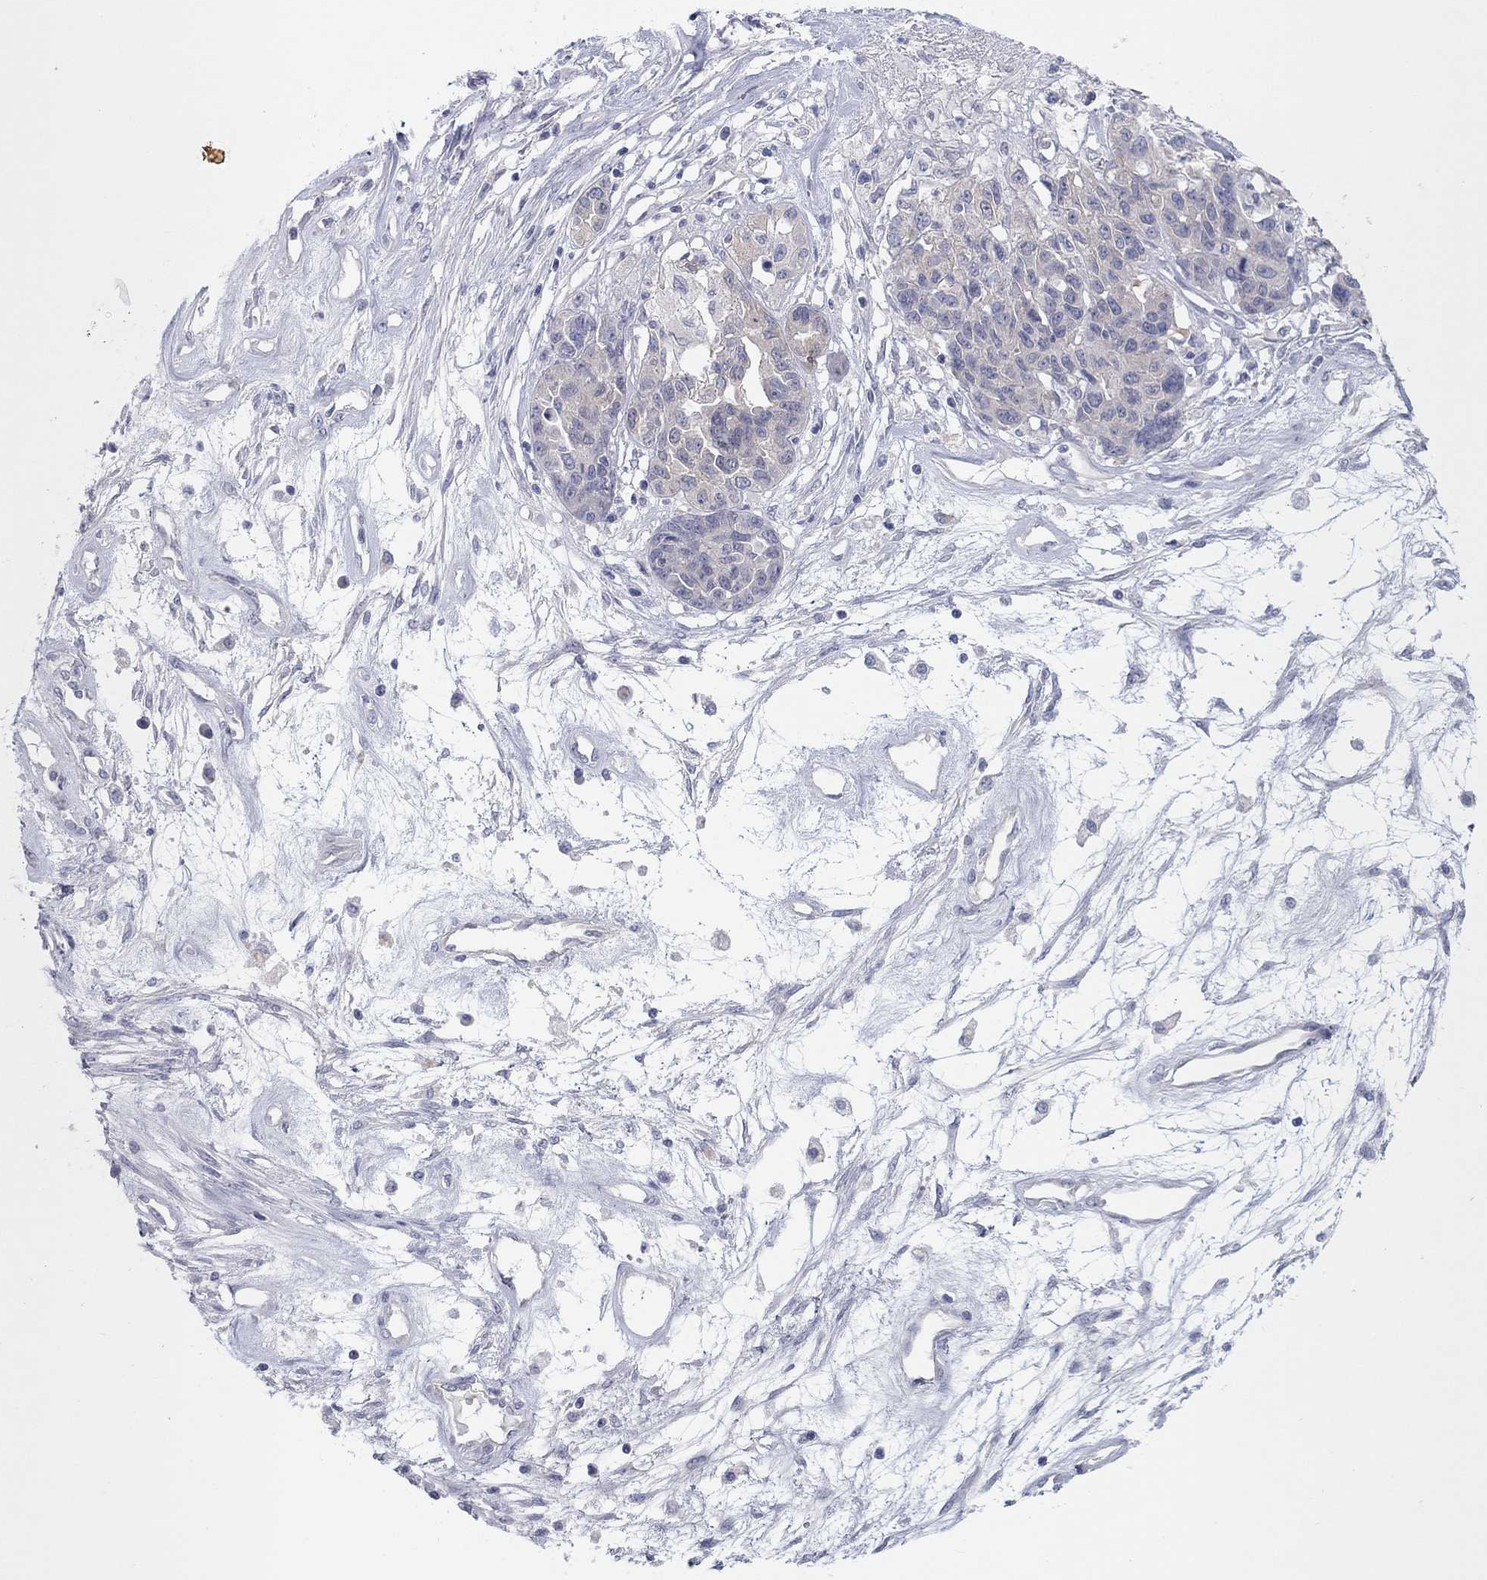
{"staining": {"intensity": "negative", "quantity": "none", "location": "none"}, "tissue": "ovarian cancer", "cell_type": "Tumor cells", "image_type": "cancer", "snomed": [{"axis": "morphology", "description": "Cystadenocarcinoma, serous, NOS"}, {"axis": "topography", "description": "Ovary"}], "caption": "High magnification brightfield microscopy of ovarian cancer (serous cystadenocarcinoma) stained with DAB (3,3'-diaminobenzidine) (brown) and counterstained with hematoxylin (blue): tumor cells show no significant positivity.", "gene": "CPNE6", "patient": {"sex": "female", "age": 87}}